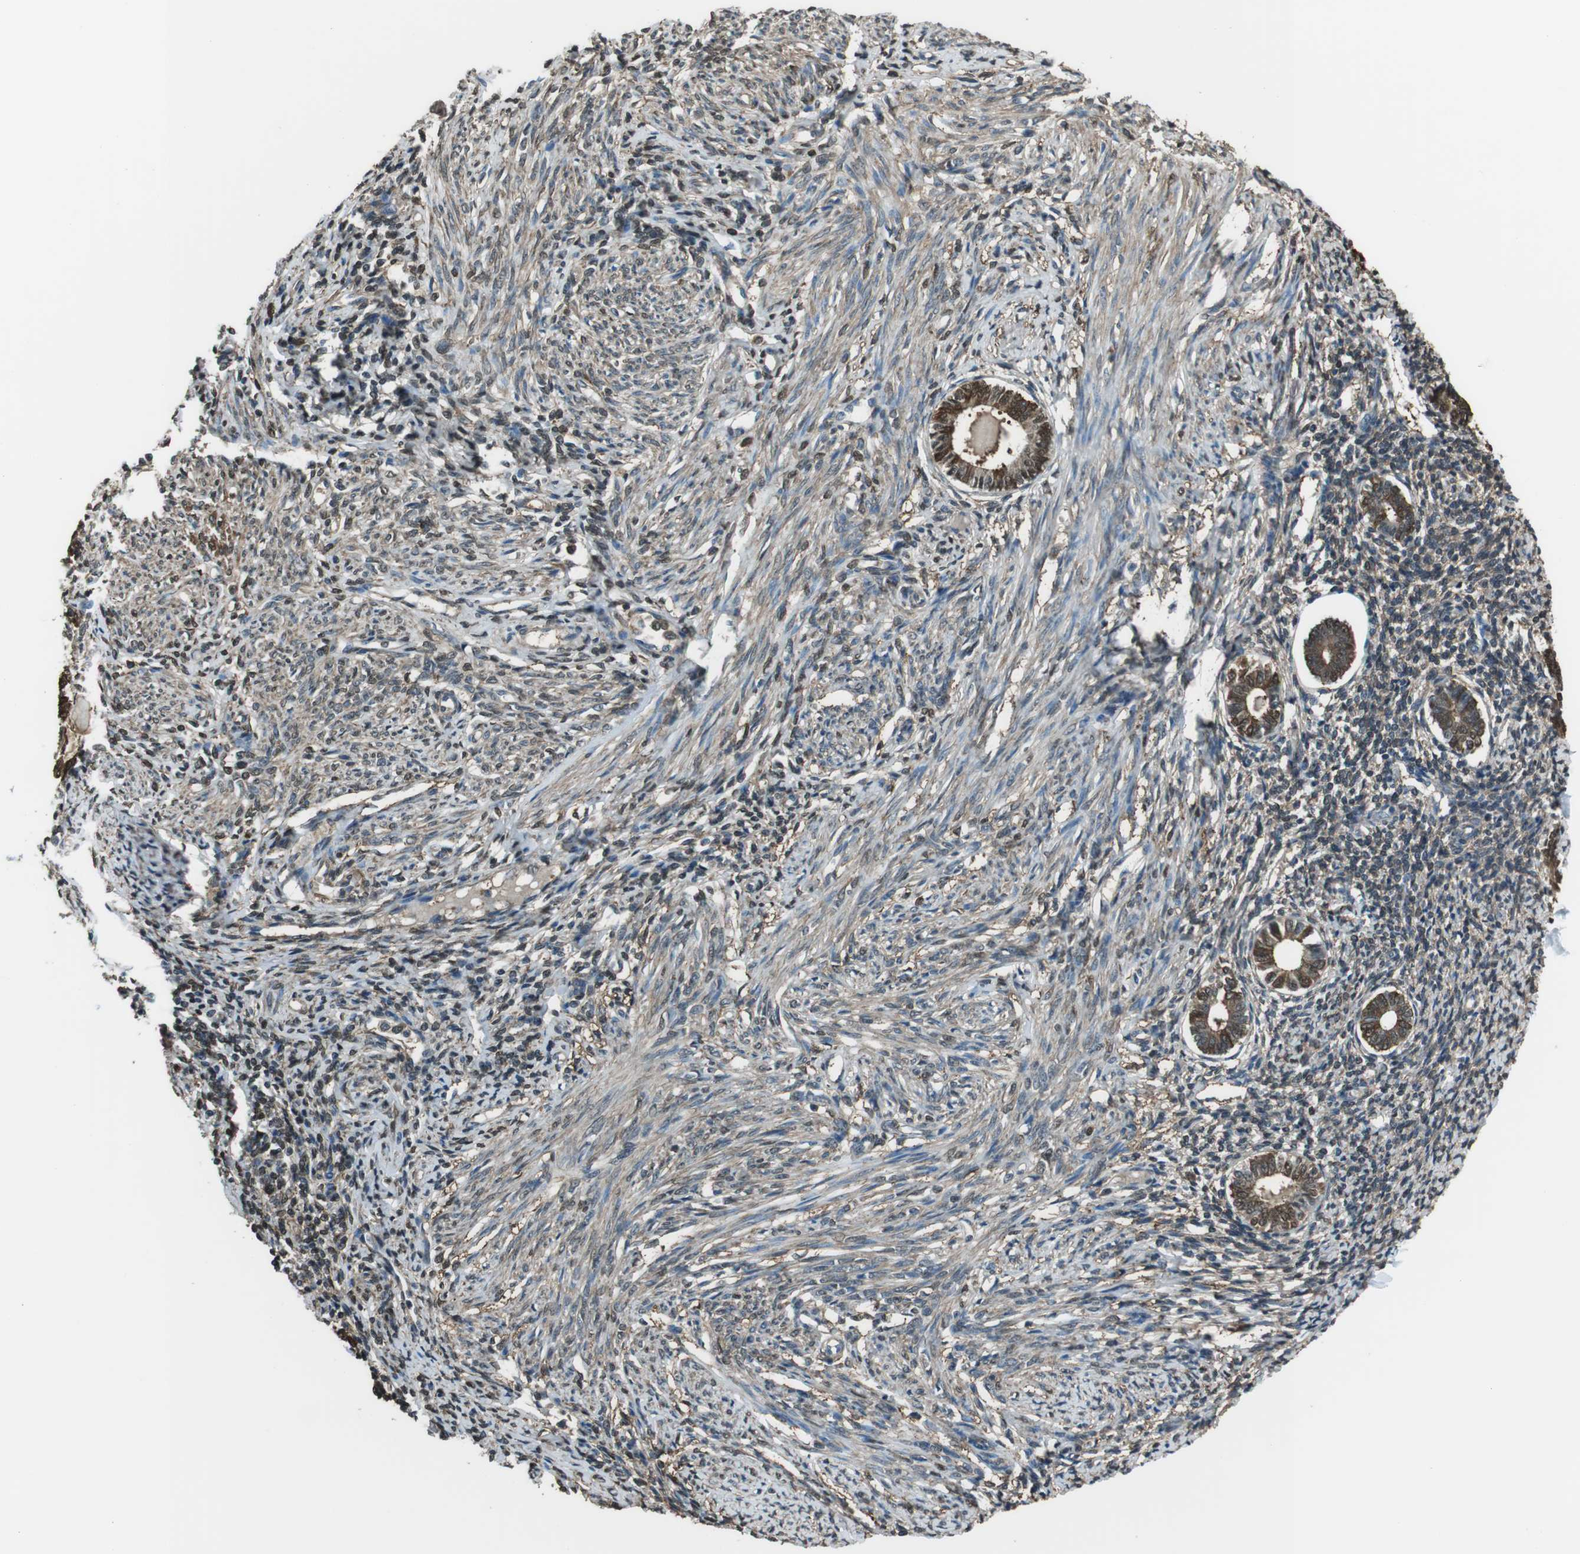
{"staining": {"intensity": "weak", "quantity": "25%-75%", "location": "cytoplasmic/membranous"}, "tissue": "endometrium", "cell_type": "Cells in endometrial stroma", "image_type": "normal", "snomed": [{"axis": "morphology", "description": "Normal tissue, NOS"}, {"axis": "topography", "description": "Endometrium"}], "caption": "Human endometrium stained with a brown dye demonstrates weak cytoplasmic/membranous positive positivity in approximately 25%-75% of cells in endometrial stroma.", "gene": "TWSG1", "patient": {"sex": "female", "age": 71}}